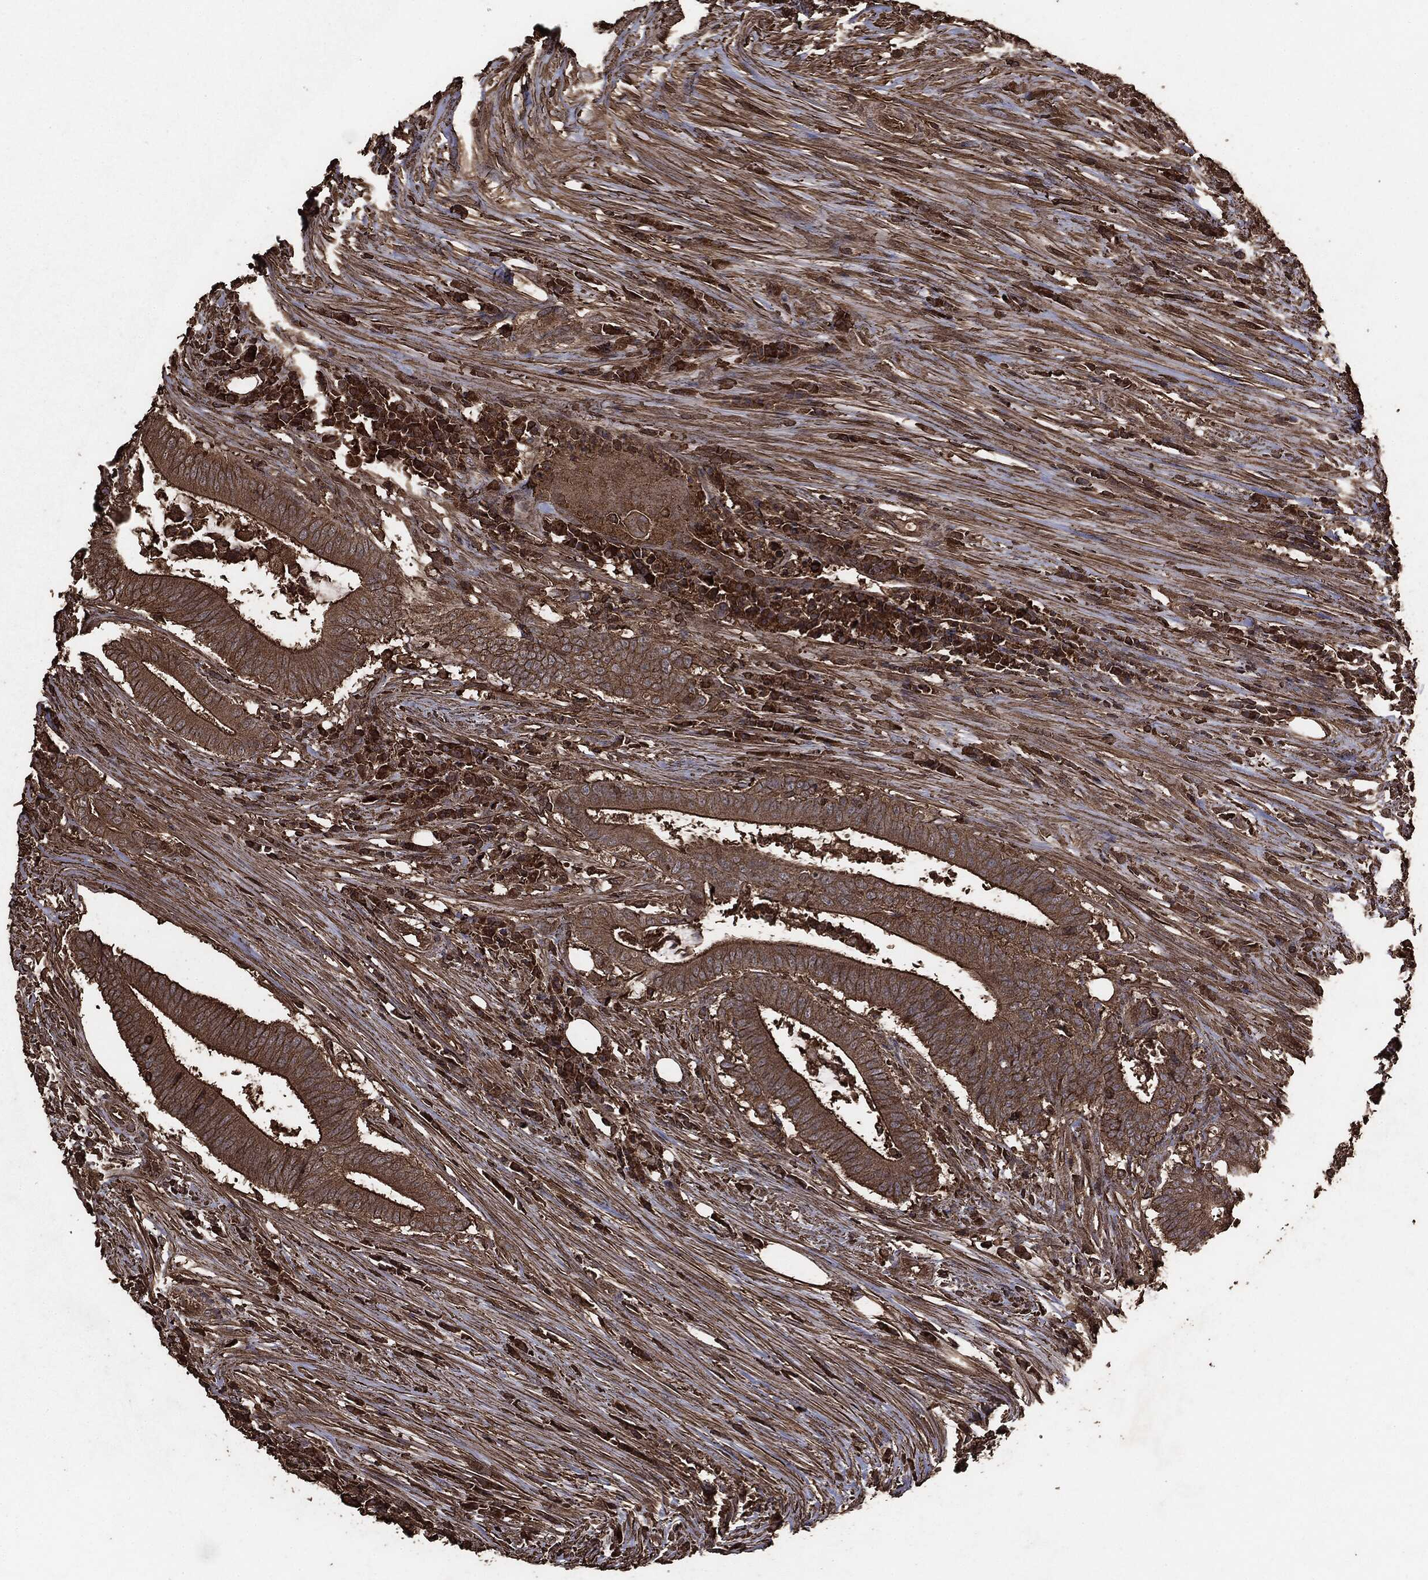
{"staining": {"intensity": "moderate", "quantity": ">75%", "location": "cytoplasmic/membranous"}, "tissue": "colorectal cancer", "cell_type": "Tumor cells", "image_type": "cancer", "snomed": [{"axis": "morphology", "description": "Adenocarcinoma, NOS"}, {"axis": "topography", "description": "Colon"}], "caption": "Immunohistochemical staining of adenocarcinoma (colorectal) demonstrates moderate cytoplasmic/membranous protein staining in about >75% of tumor cells. (brown staining indicates protein expression, while blue staining denotes nuclei).", "gene": "MTOR", "patient": {"sex": "female", "age": 43}}